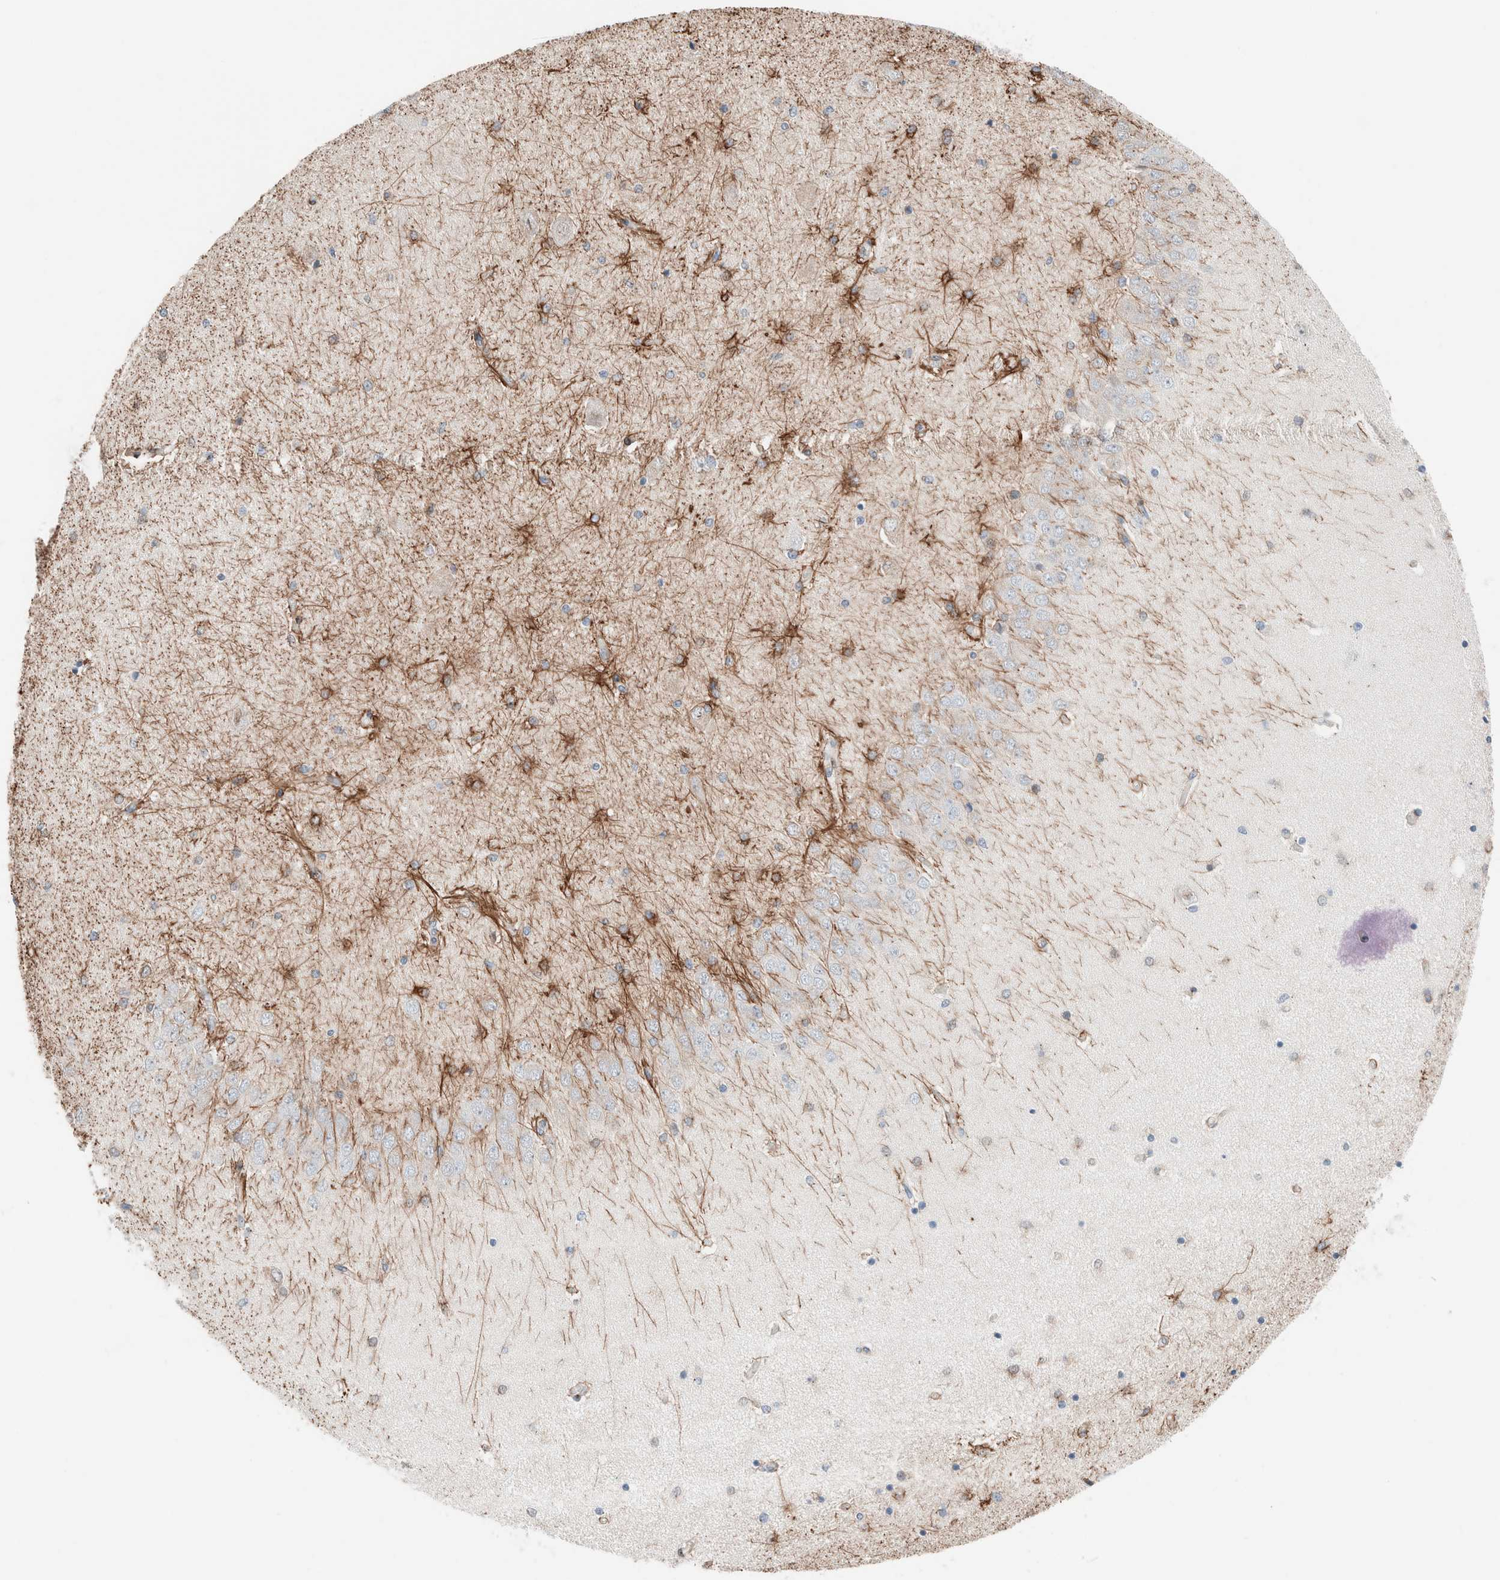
{"staining": {"intensity": "moderate", "quantity": "<25%", "location": "cytoplasmic/membranous"}, "tissue": "hippocampus", "cell_type": "Glial cells", "image_type": "normal", "snomed": [{"axis": "morphology", "description": "Normal tissue, NOS"}, {"axis": "topography", "description": "Hippocampus"}], "caption": "Immunohistochemistry of normal hippocampus displays low levels of moderate cytoplasmic/membranous positivity in approximately <25% of glial cells.", "gene": "CASC3", "patient": {"sex": "female", "age": 54}}